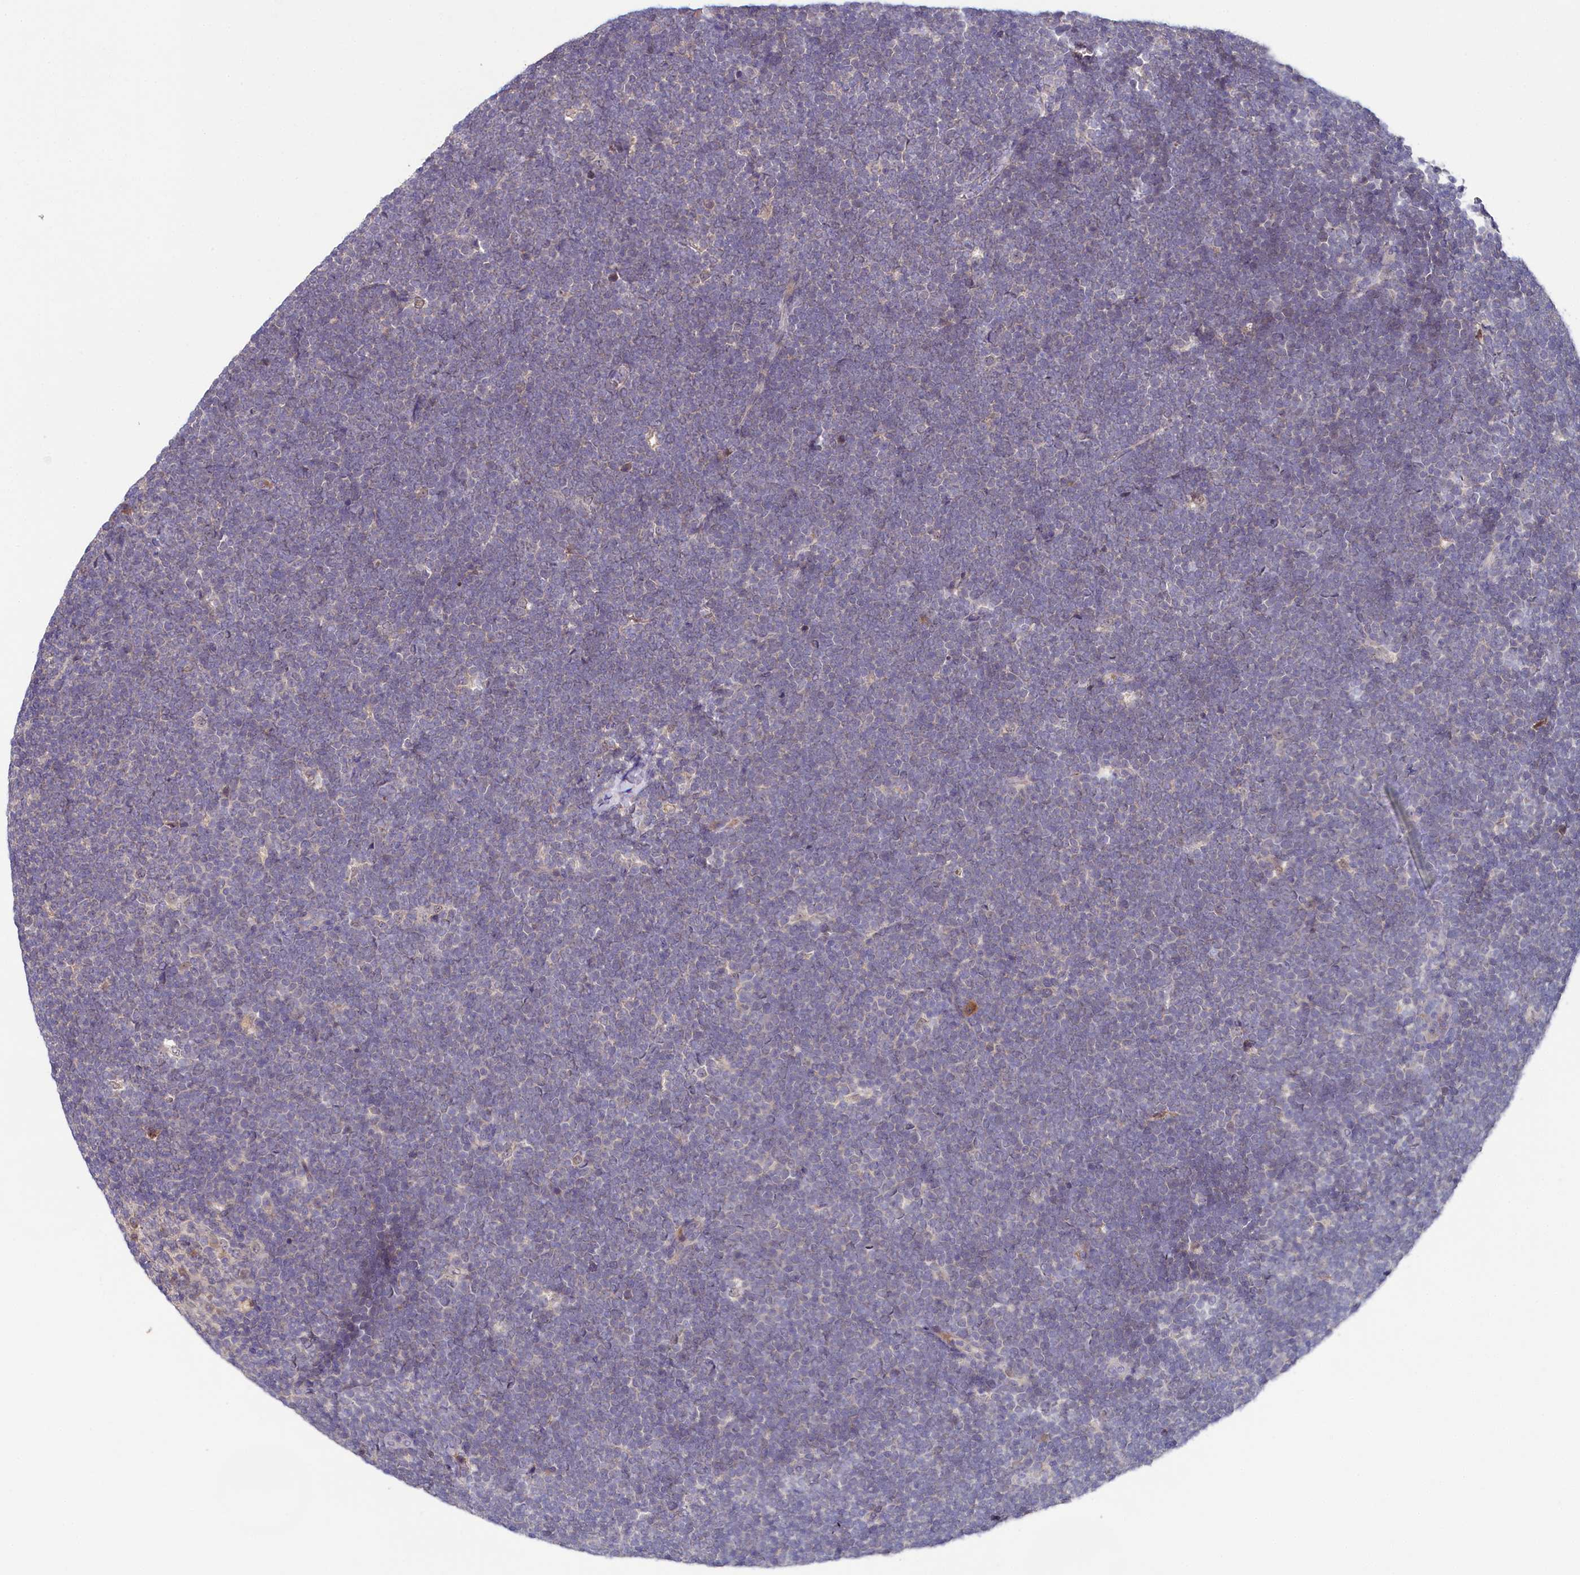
{"staining": {"intensity": "negative", "quantity": "none", "location": "none"}, "tissue": "lymphoma", "cell_type": "Tumor cells", "image_type": "cancer", "snomed": [{"axis": "morphology", "description": "Malignant lymphoma, non-Hodgkin's type, High grade"}, {"axis": "topography", "description": "Lymph node"}], "caption": "Tumor cells show no significant protein positivity in malignant lymphoma, non-Hodgkin's type (high-grade).", "gene": "SPINK9", "patient": {"sex": "male", "age": 13}}